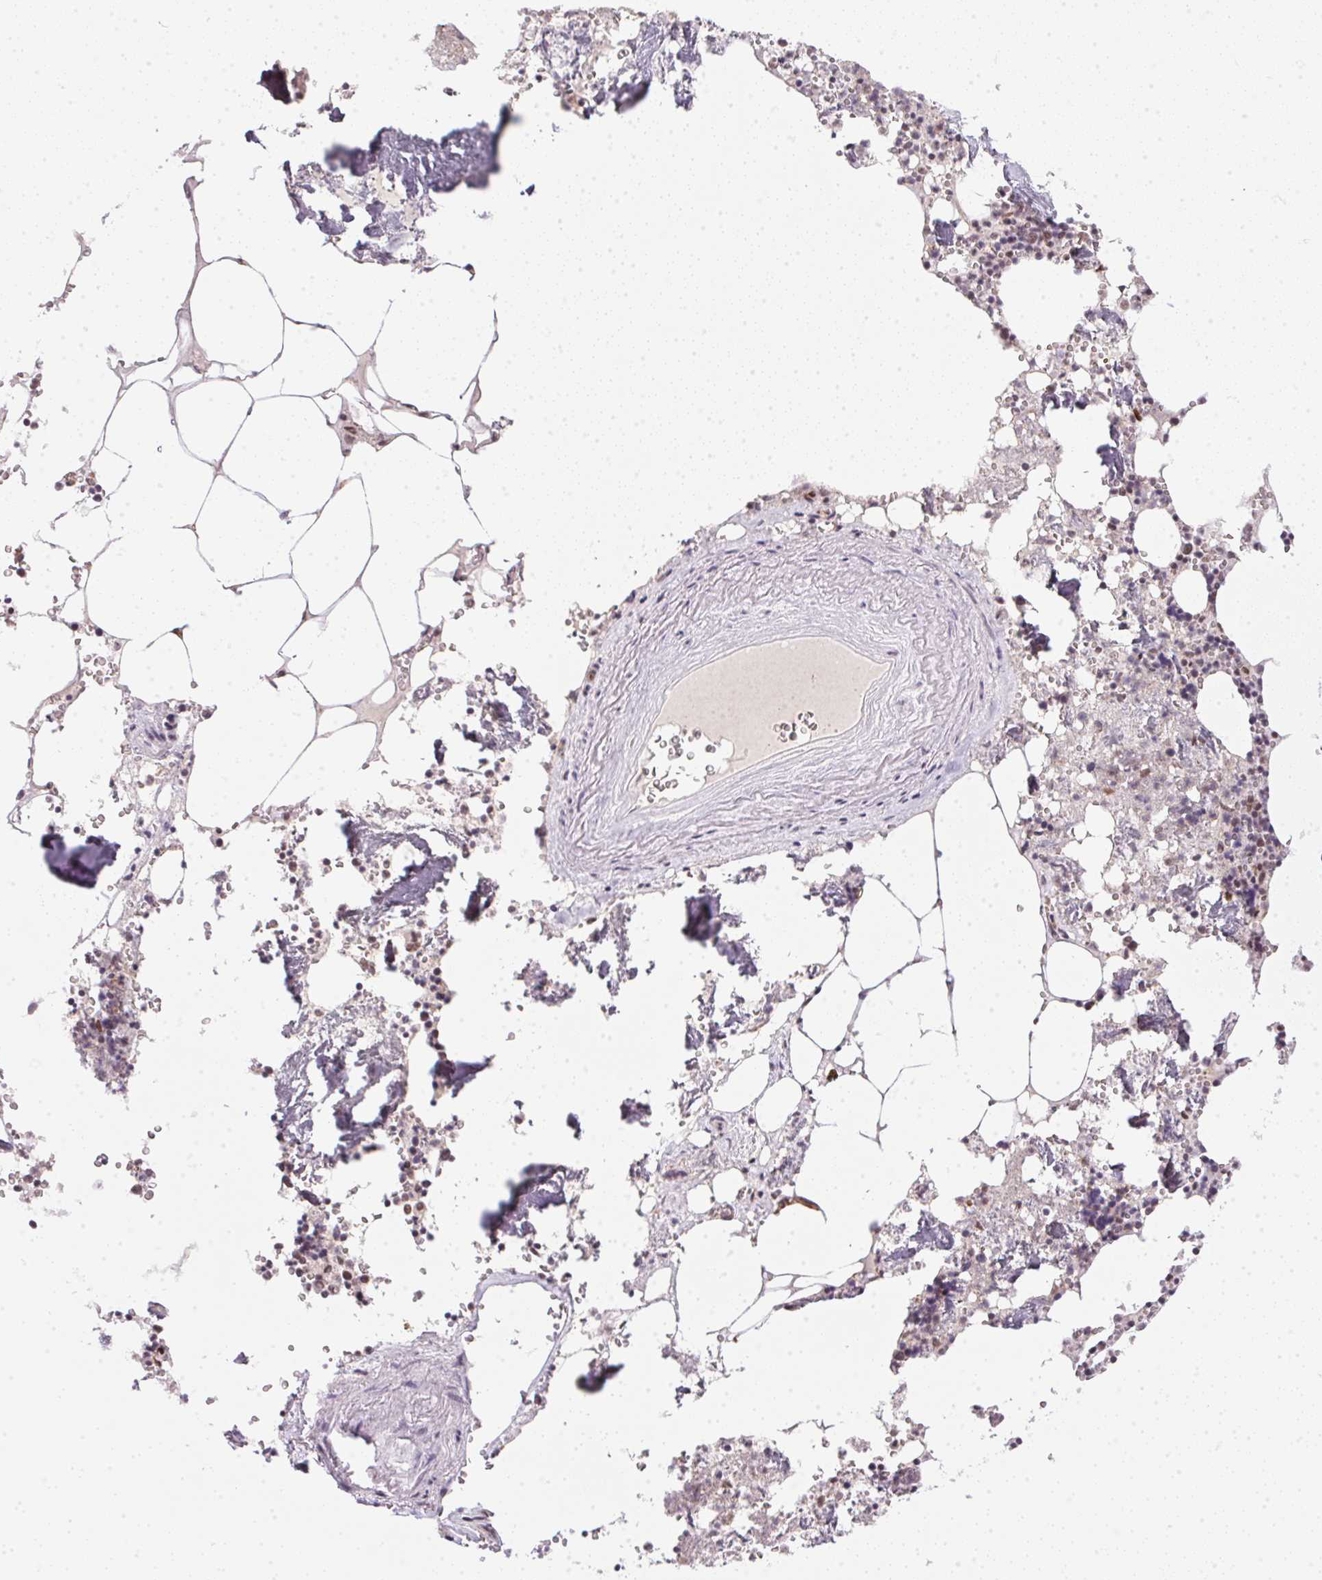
{"staining": {"intensity": "moderate", "quantity": "25%-75%", "location": "nuclear"}, "tissue": "bone marrow", "cell_type": "Hematopoietic cells", "image_type": "normal", "snomed": [{"axis": "morphology", "description": "Normal tissue, NOS"}, {"axis": "topography", "description": "Bone marrow"}], "caption": "Moderate nuclear positivity is identified in approximately 25%-75% of hematopoietic cells in benign bone marrow.", "gene": "SRSF7", "patient": {"sex": "male", "age": 54}}